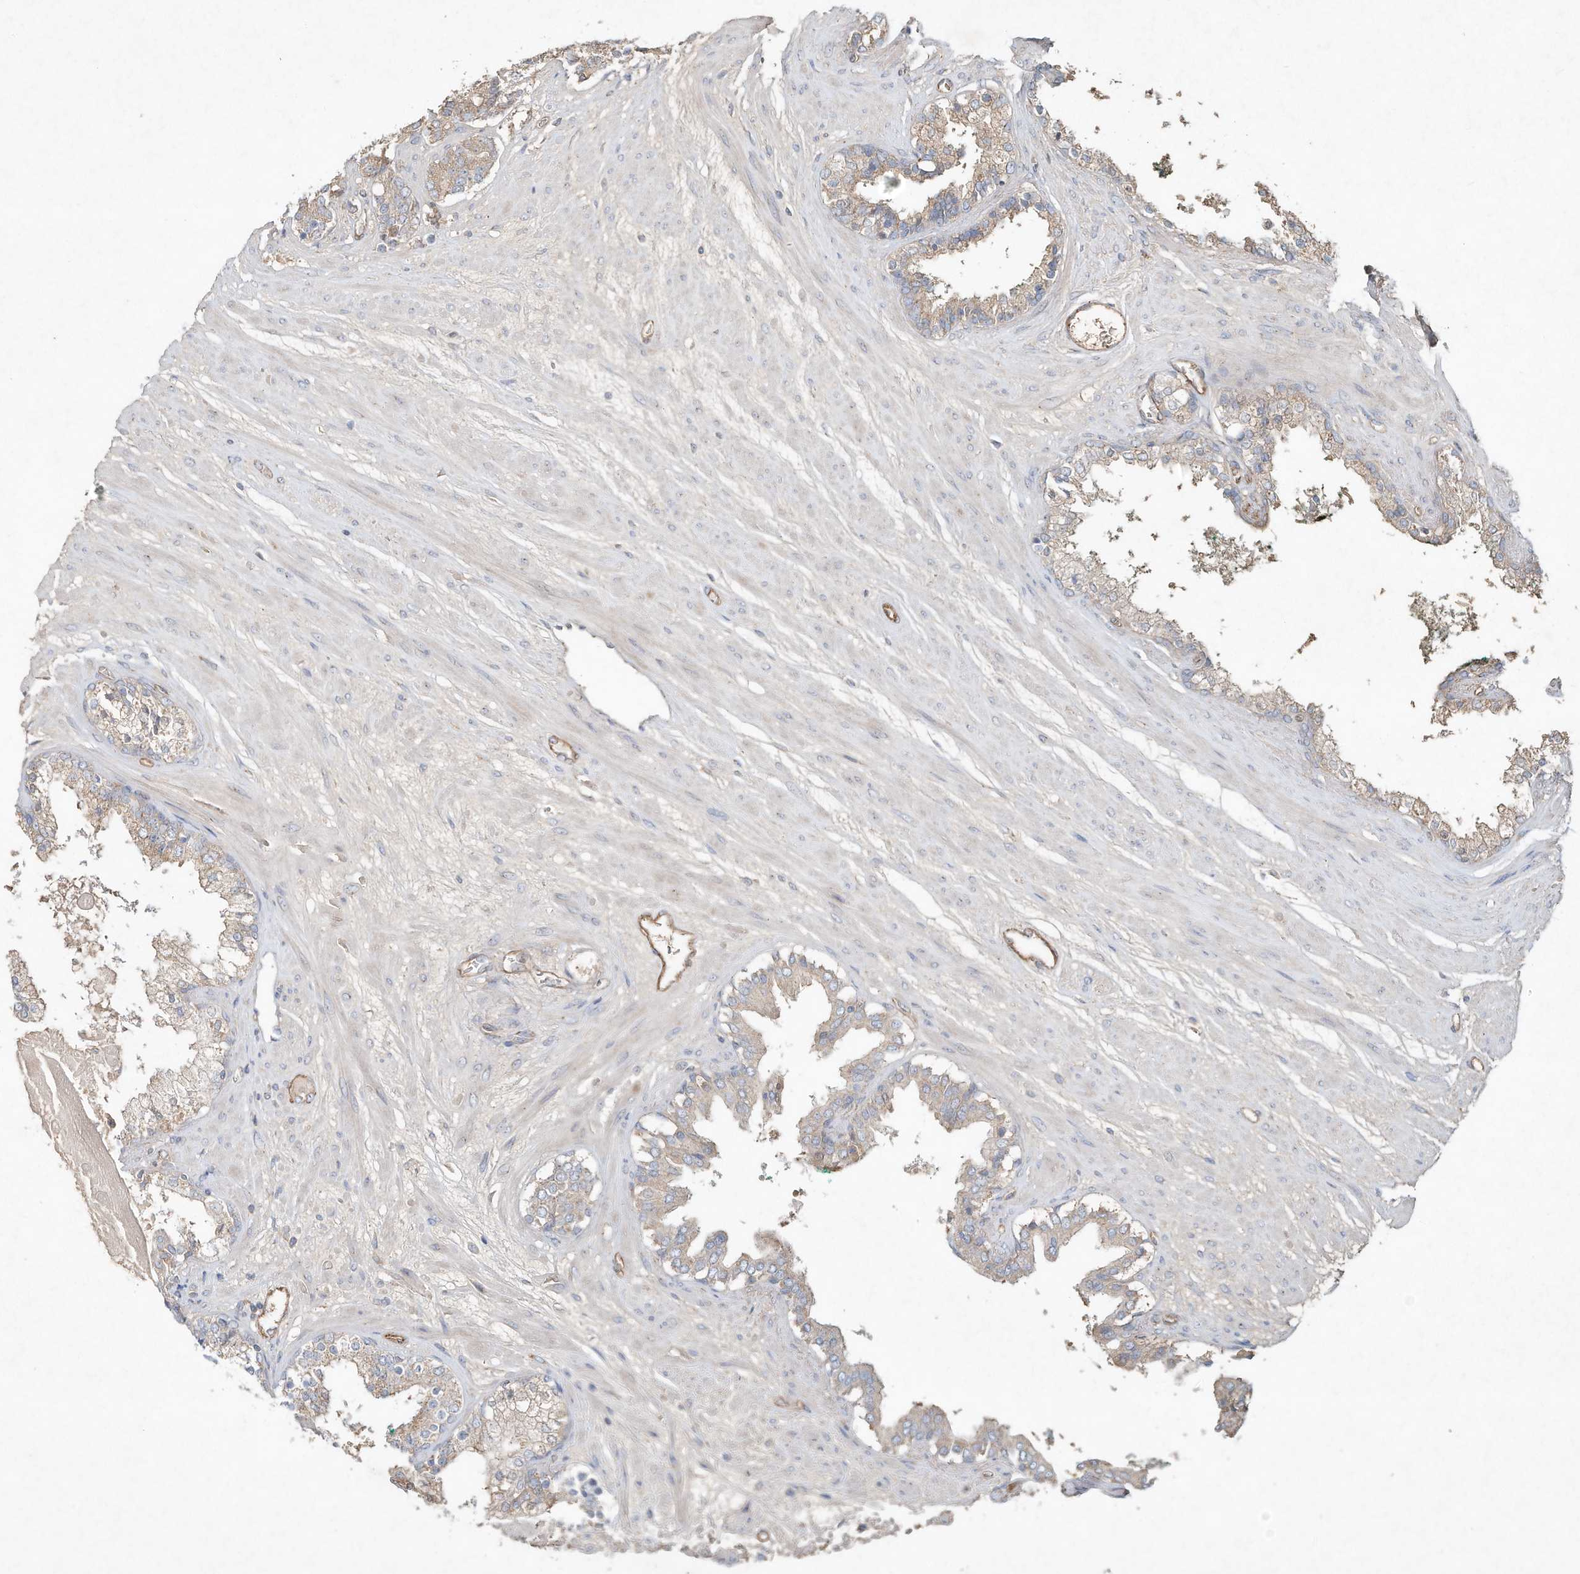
{"staining": {"intensity": "weak", "quantity": "<25%", "location": "cytoplasmic/membranous"}, "tissue": "prostate cancer", "cell_type": "Tumor cells", "image_type": "cancer", "snomed": [{"axis": "morphology", "description": "Adenocarcinoma, High grade"}, {"axis": "topography", "description": "Prostate"}], "caption": "Immunohistochemistry photomicrograph of prostate adenocarcinoma (high-grade) stained for a protein (brown), which shows no expression in tumor cells.", "gene": "HTR5A", "patient": {"sex": "male", "age": 71}}